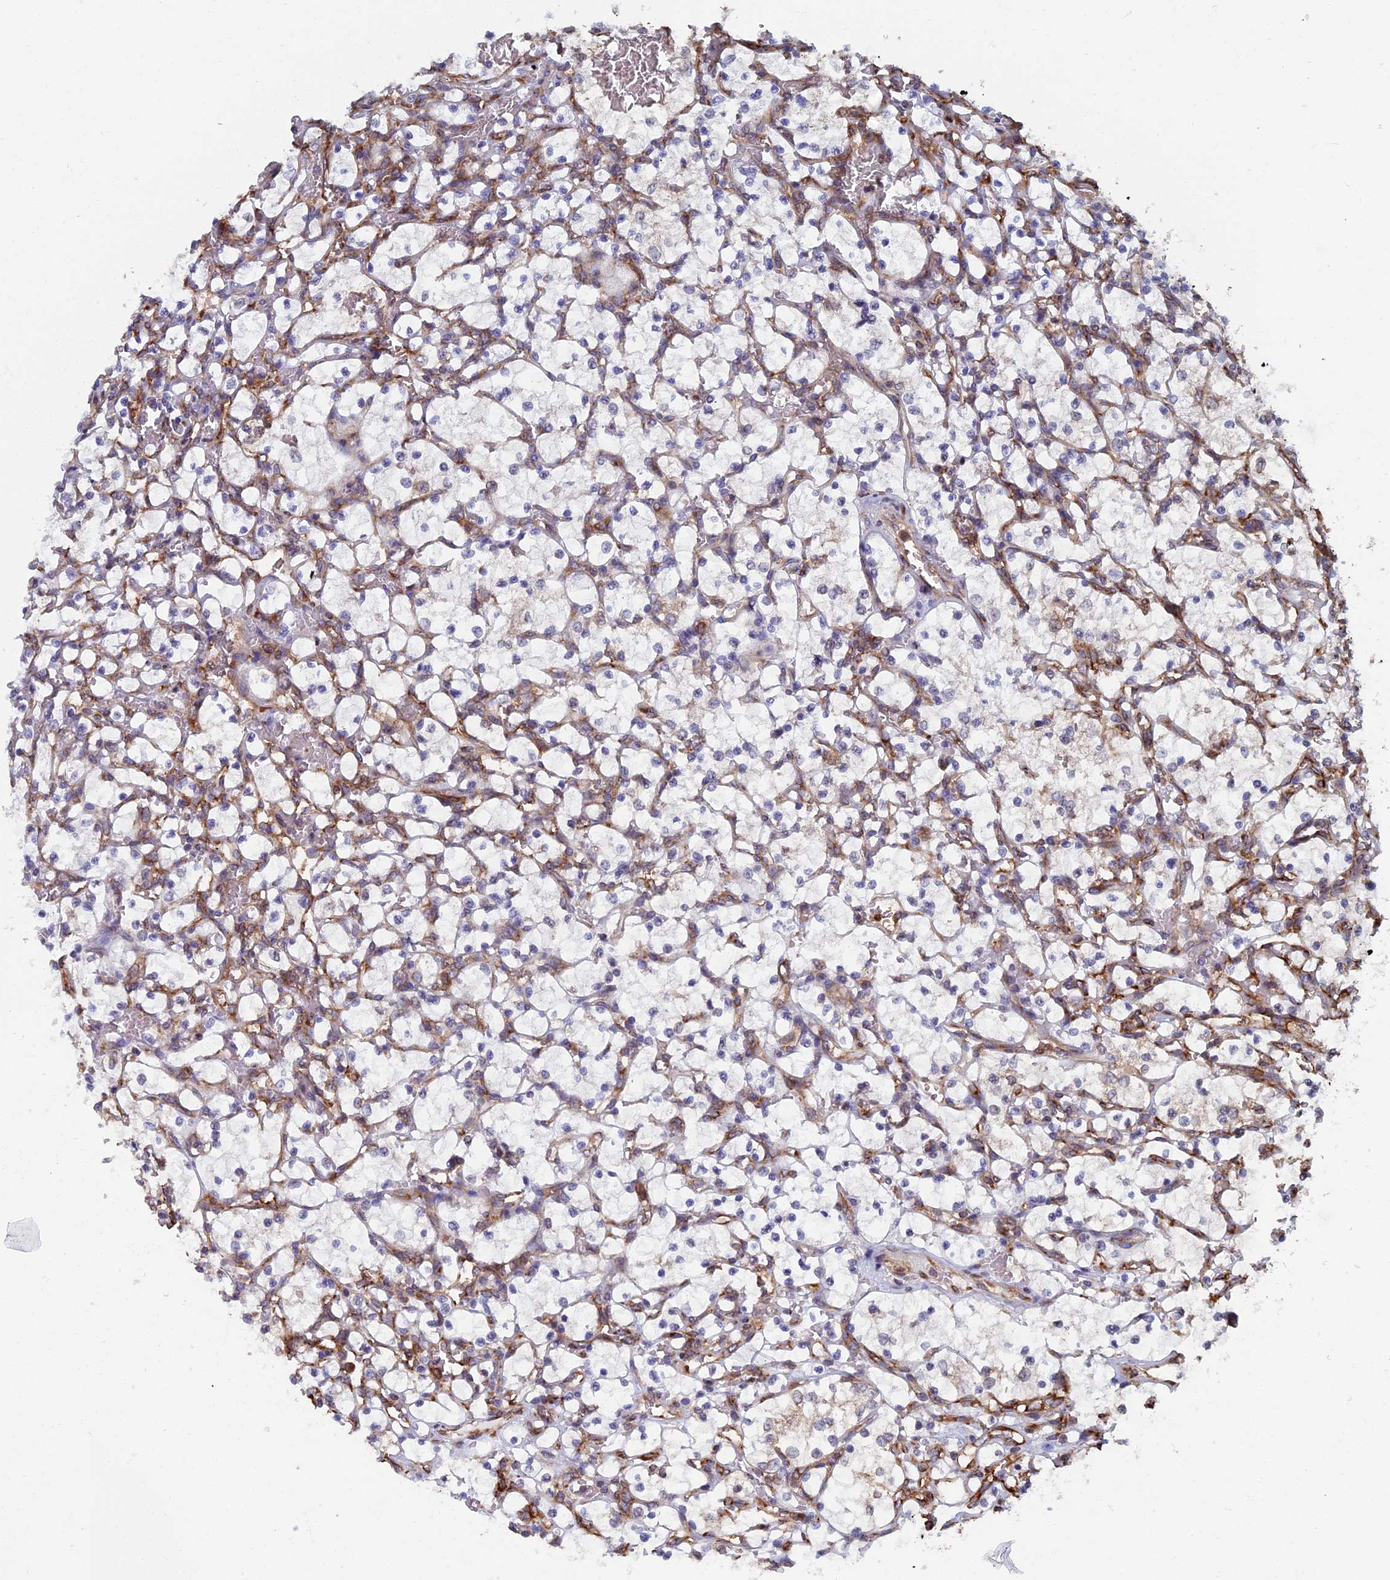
{"staining": {"intensity": "negative", "quantity": "none", "location": "none"}, "tissue": "renal cancer", "cell_type": "Tumor cells", "image_type": "cancer", "snomed": [{"axis": "morphology", "description": "Adenocarcinoma, NOS"}, {"axis": "topography", "description": "Kidney"}], "caption": "A high-resolution micrograph shows immunohistochemistry (IHC) staining of renal cancer (adenocarcinoma), which exhibits no significant expression in tumor cells.", "gene": "YBX1", "patient": {"sex": "female", "age": 69}}